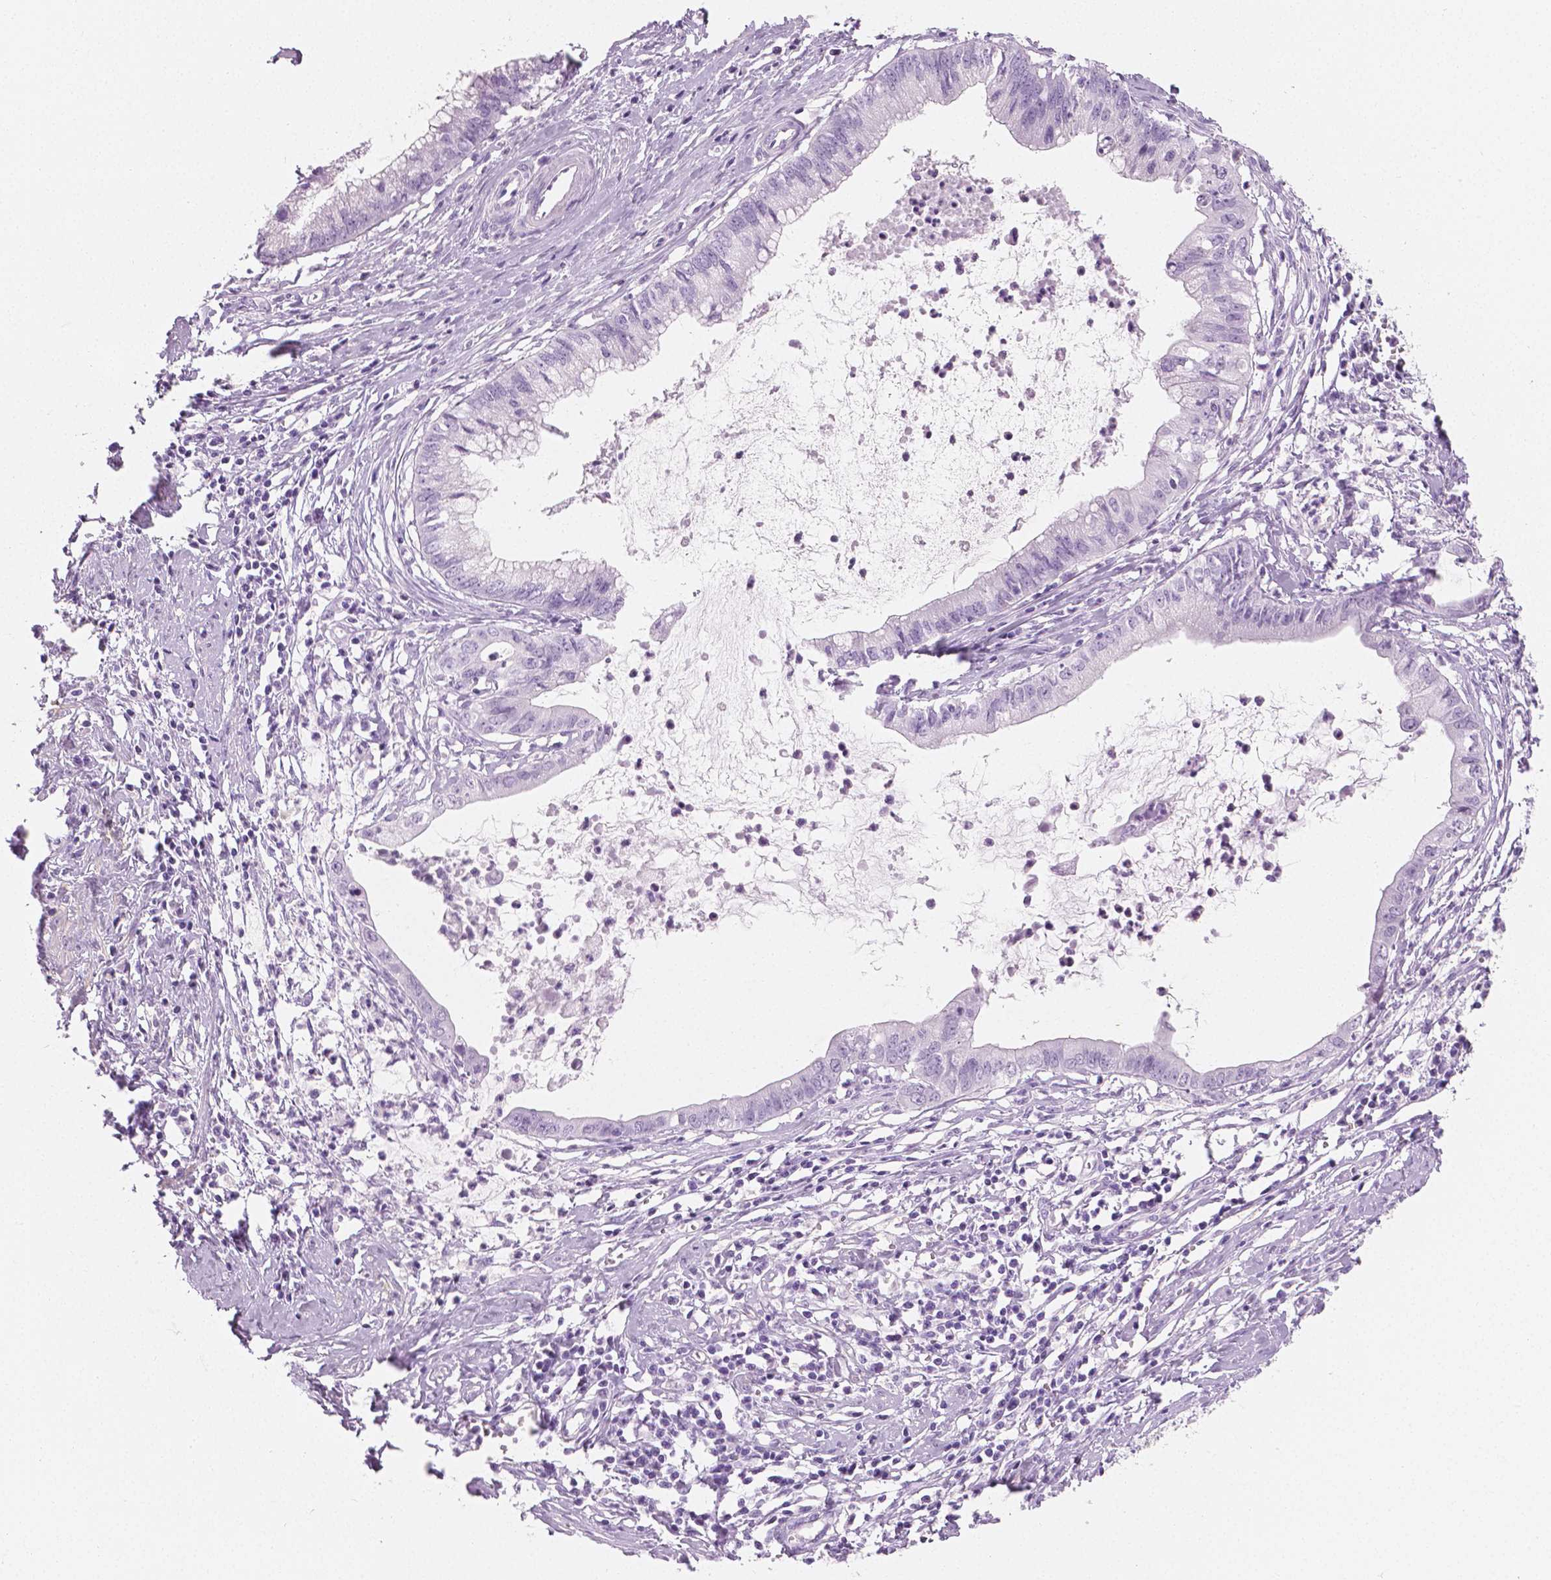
{"staining": {"intensity": "negative", "quantity": "none", "location": "none"}, "tissue": "cervical cancer", "cell_type": "Tumor cells", "image_type": "cancer", "snomed": [{"axis": "morphology", "description": "Normal tissue, NOS"}, {"axis": "morphology", "description": "Adenocarcinoma, NOS"}, {"axis": "topography", "description": "Cervix"}], "caption": "This photomicrograph is of cervical cancer stained with IHC to label a protein in brown with the nuclei are counter-stained blue. There is no staining in tumor cells.", "gene": "PLIN4", "patient": {"sex": "female", "age": 38}}